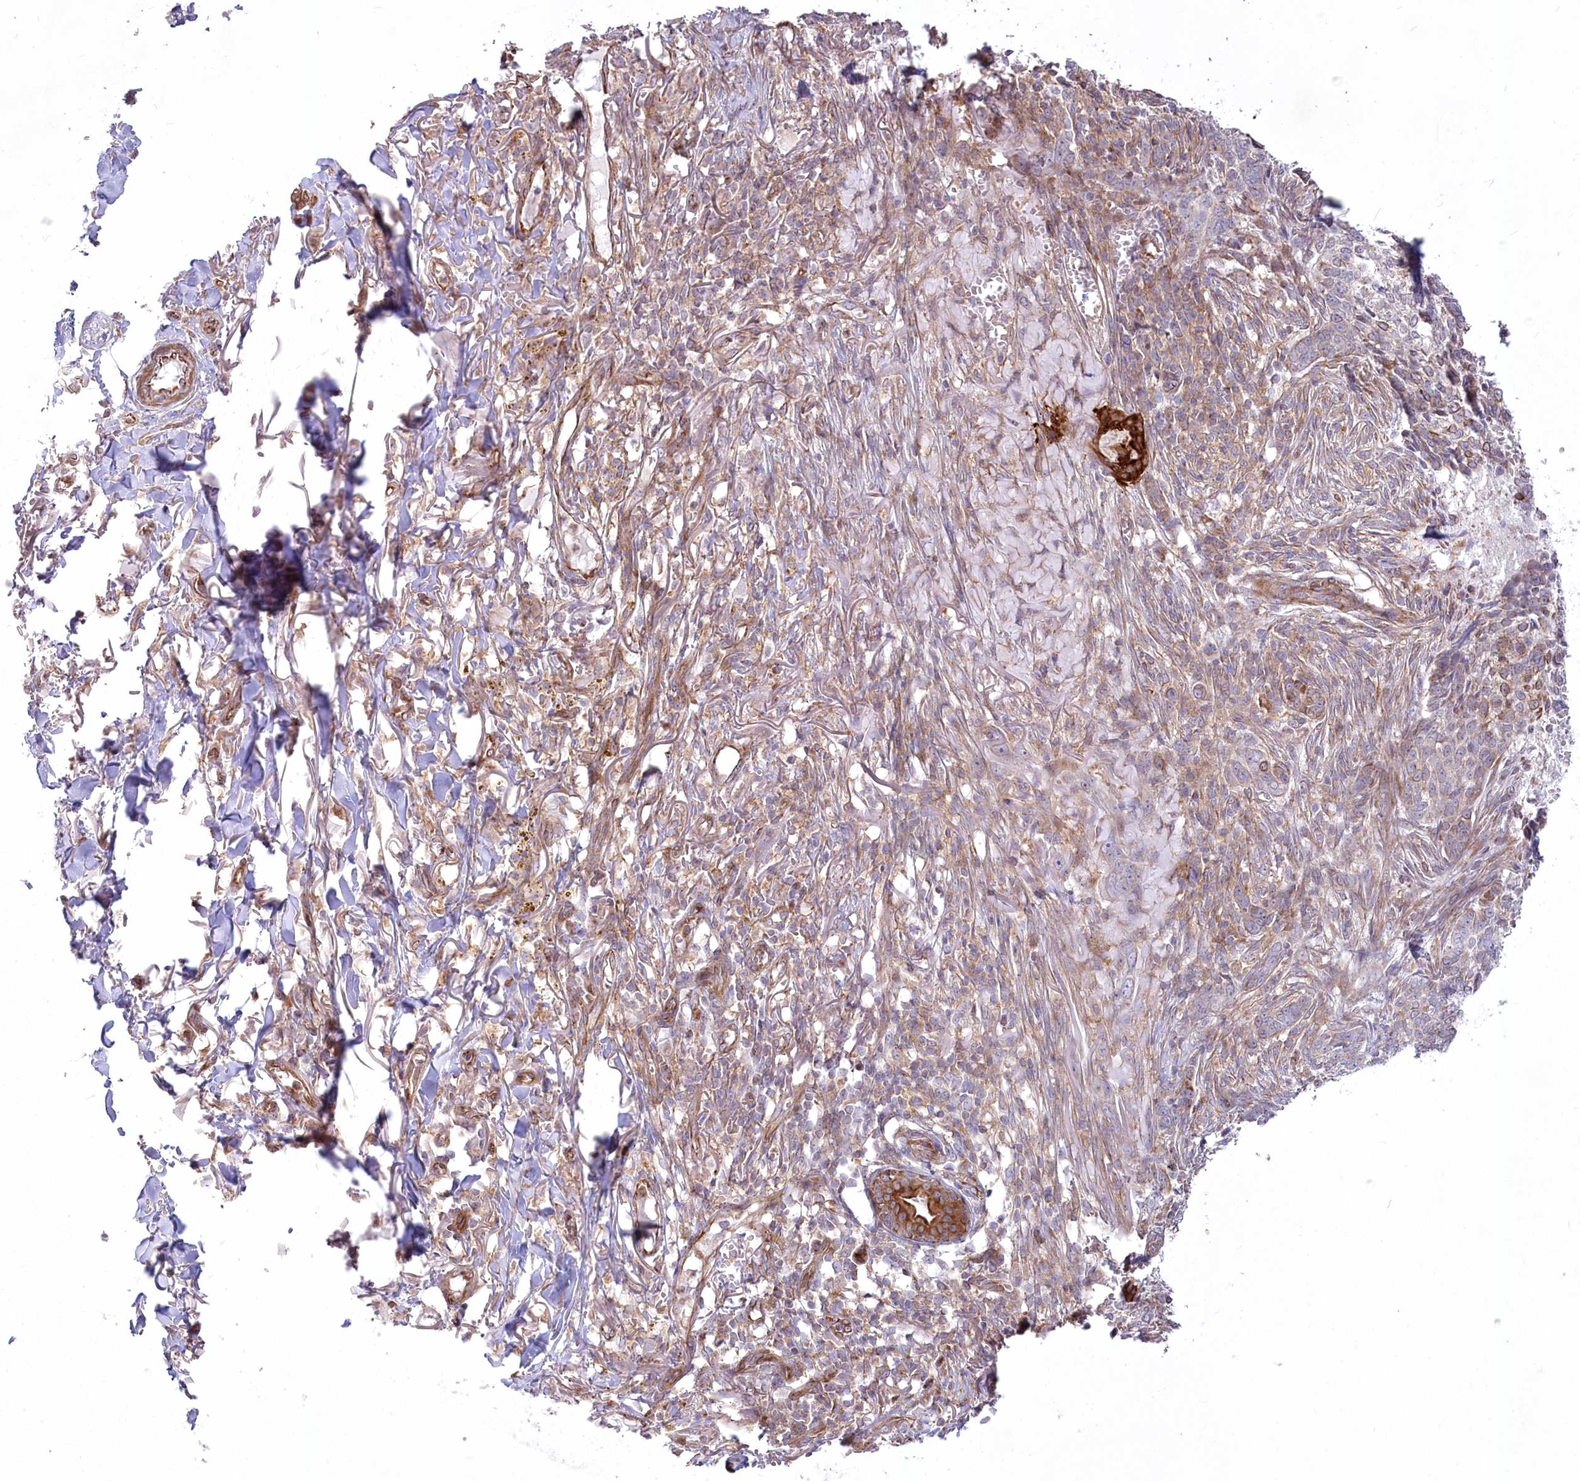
{"staining": {"intensity": "moderate", "quantity": ">75%", "location": "cytoplasmic/membranous"}, "tissue": "skin cancer", "cell_type": "Tumor cells", "image_type": "cancer", "snomed": [{"axis": "morphology", "description": "Basal cell carcinoma"}, {"axis": "topography", "description": "Skin"}], "caption": "Immunohistochemistry (IHC) photomicrograph of basal cell carcinoma (skin) stained for a protein (brown), which demonstrates medium levels of moderate cytoplasmic/membranous expression in about >75% of tumor cells.", "gene": "MTG1", "patient": {"sex": "male", "age": 85}}